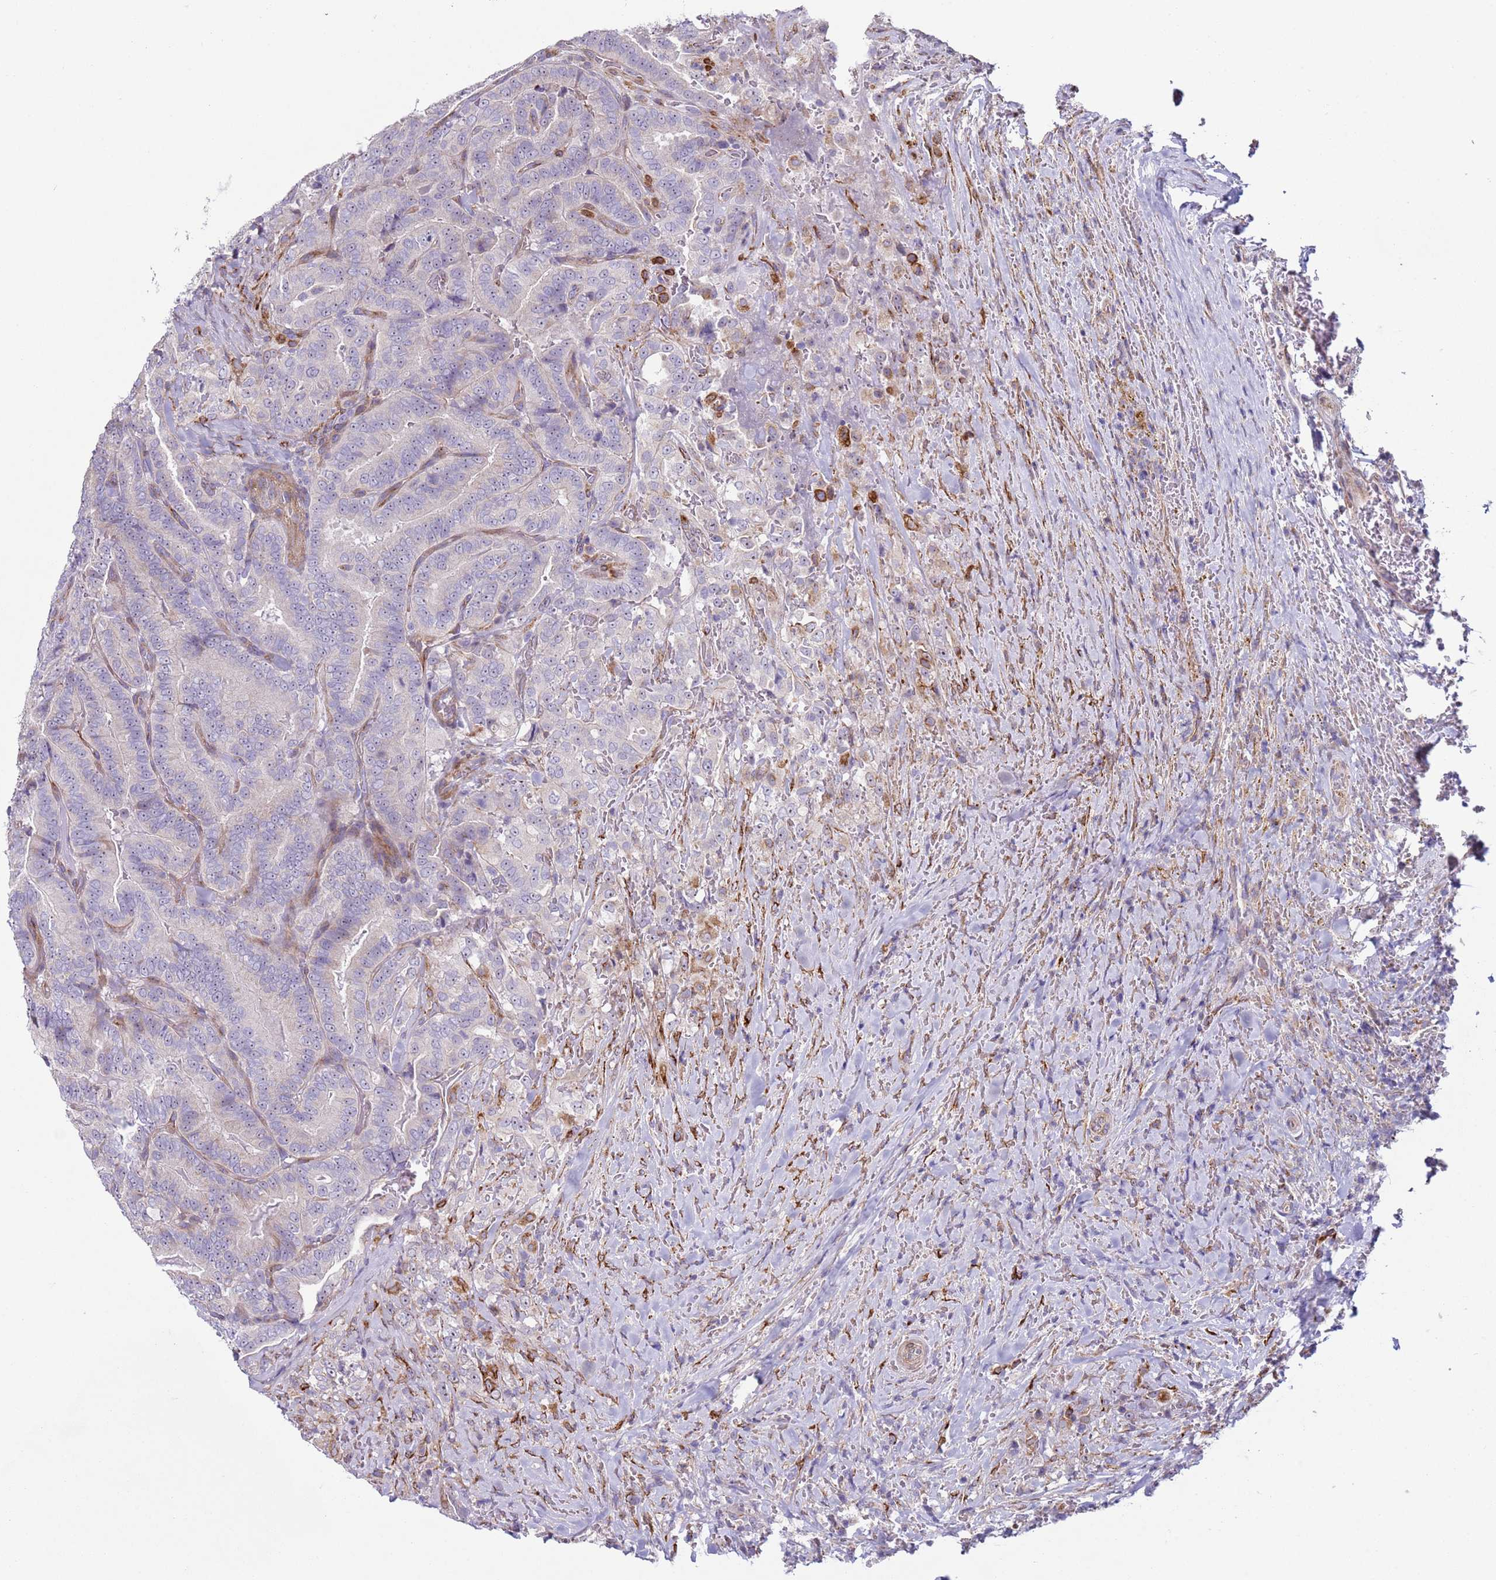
{"staining": {"intensity": "negative", "quantity": "none", "location": "none"}, "tissue": "thyroid cancer", "cell_type": "Tumor cells", "image_type": "cancer", "snomed": [{"axis": "morphology", "description": "Papillary adenocarcinoma, NOS"}, {"axis": "topography", "description": "Thyroid gland"}], "caption": "Tumor cells are negative for brown protein staining in thyroid papillary adenocarcinoma.", "gene": "HEATR1", "patient": {"sex": "male", "age": 61}}